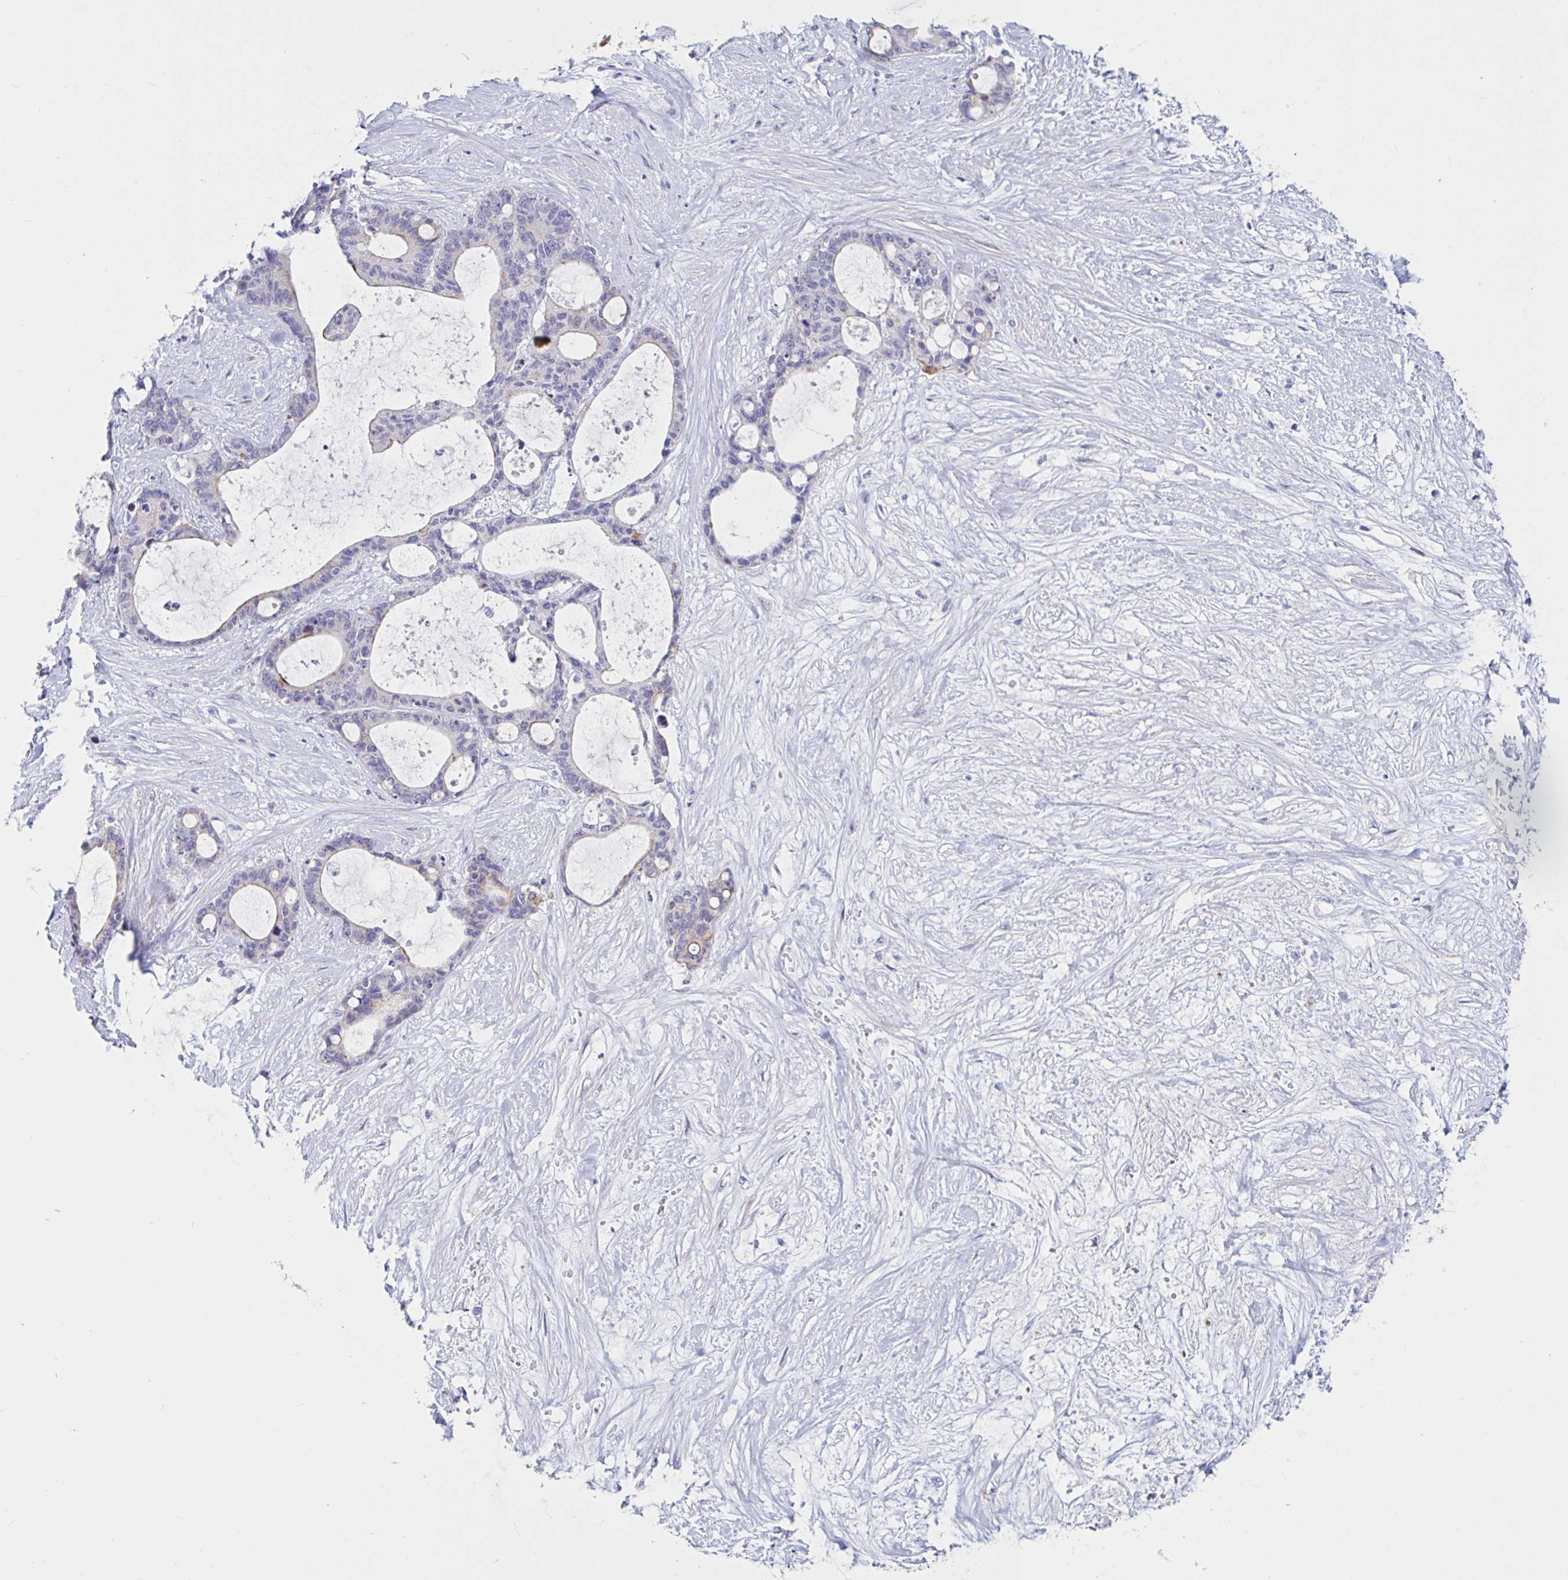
{"staining": {"intensity": "negative", "quantity": "none", "location": "none"}, "tissue": "liver cancer", "cell_type": "Tumor cells", "image_type": "cancer", "snomed": [{"axis": "morphology", "description": "Normal tissue, NOS"}, {"axis": "morphology", "description": "Cholangiocarcinoma"}, {"axis": "topography", "description": "Liver"}, {"axis": "topography", "description": "Peripheral nerve tissue"}], "caption": "An IHC micrograph of liver cancer (cholangiocarcinoma) is shown. There is no staining in tumor cells of liver cancer (cholangiocarcinoma).", "gene": "NBPF3", "patient": {"sex": "female", "age": 73}}